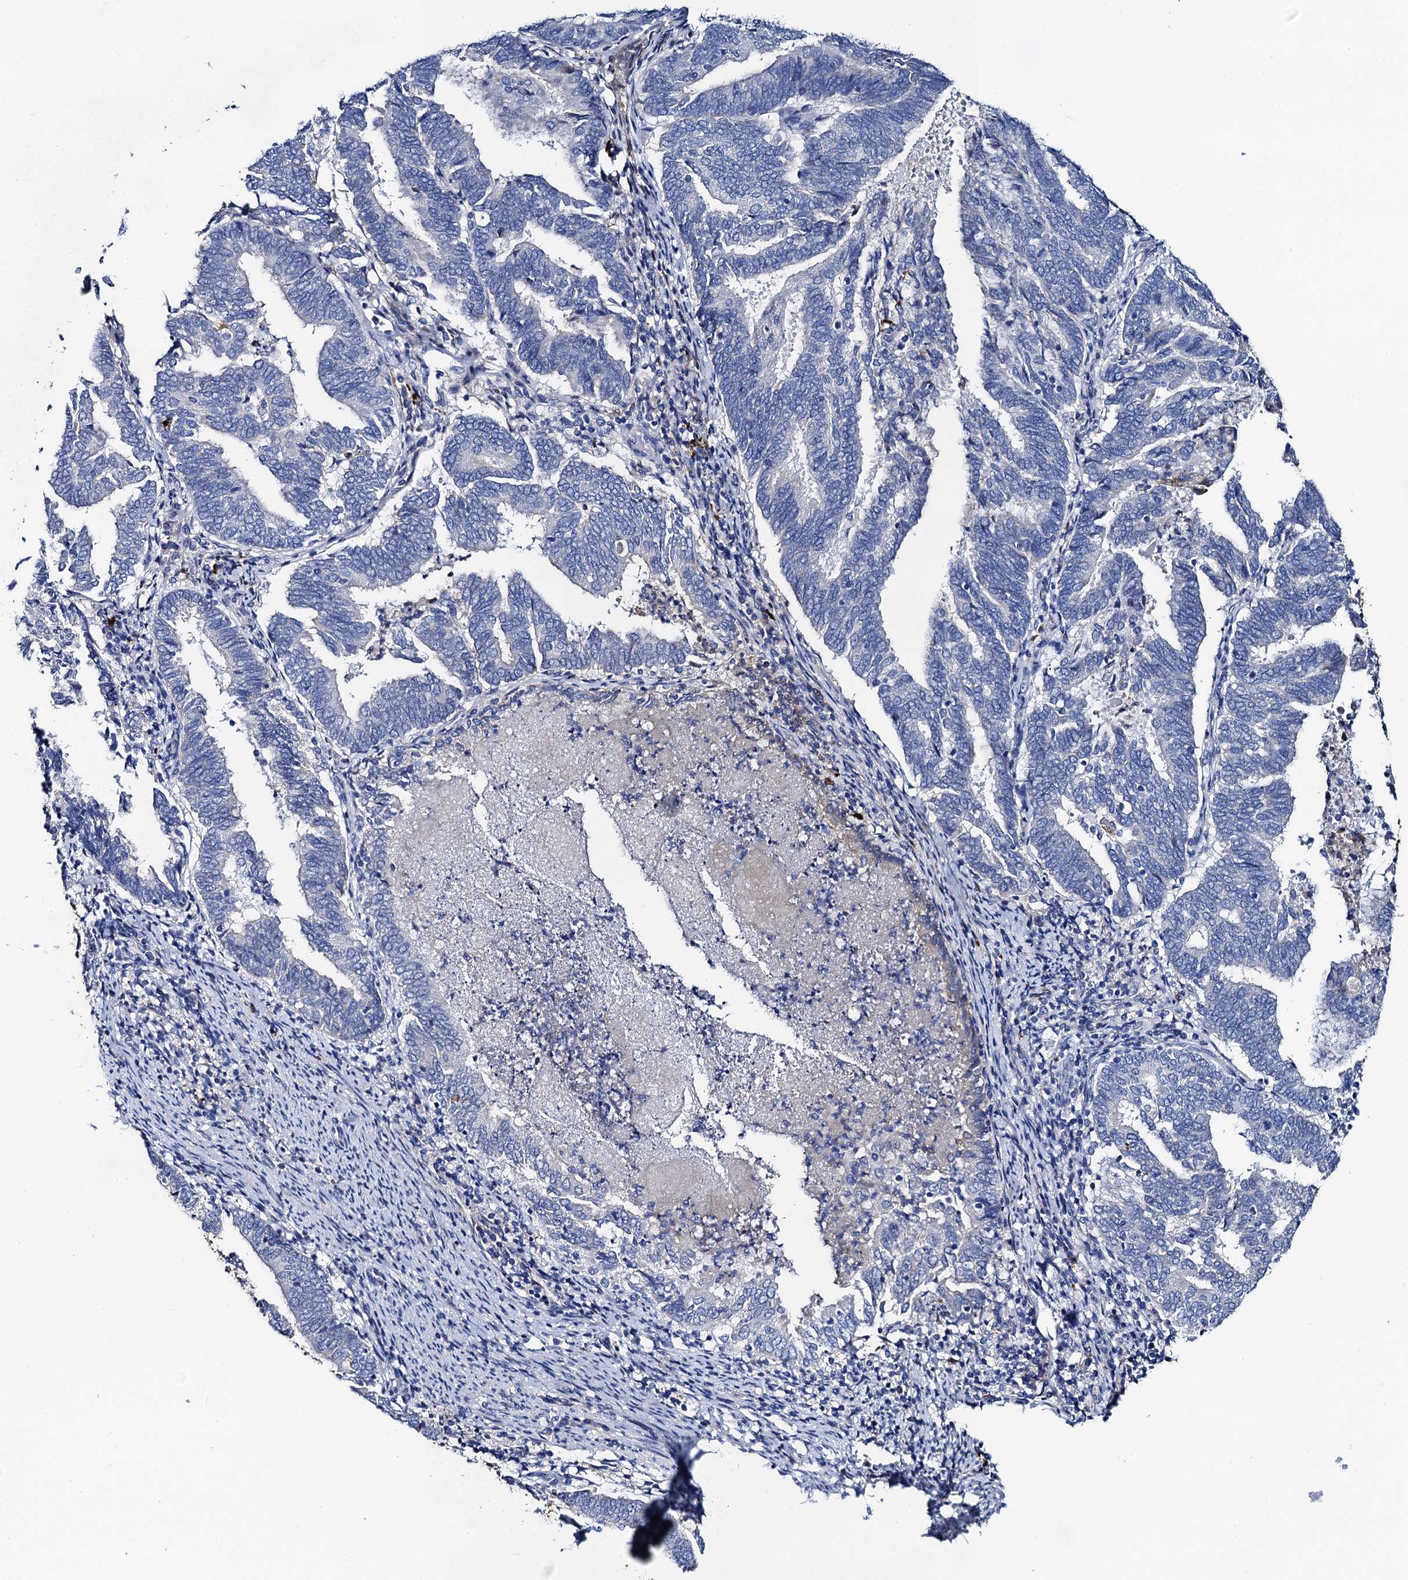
{"staining": {"intensity": "negative", "quantity": "none", "location": "none"}, "tissue": "endometrial cancer", "cell_type": "Tumor cells", "image_type": "cancer", "snomed": [{"axis": "morphology", "description": "Adenocarcinoma, NOS"}, {"axis": "topography", "description": "Endometrium"}], "caption": "Tumor cells show no significant protein staining in endometrial cancer.", "gene": "FREM3", "patient": {"sex": "female", "age": 80}}